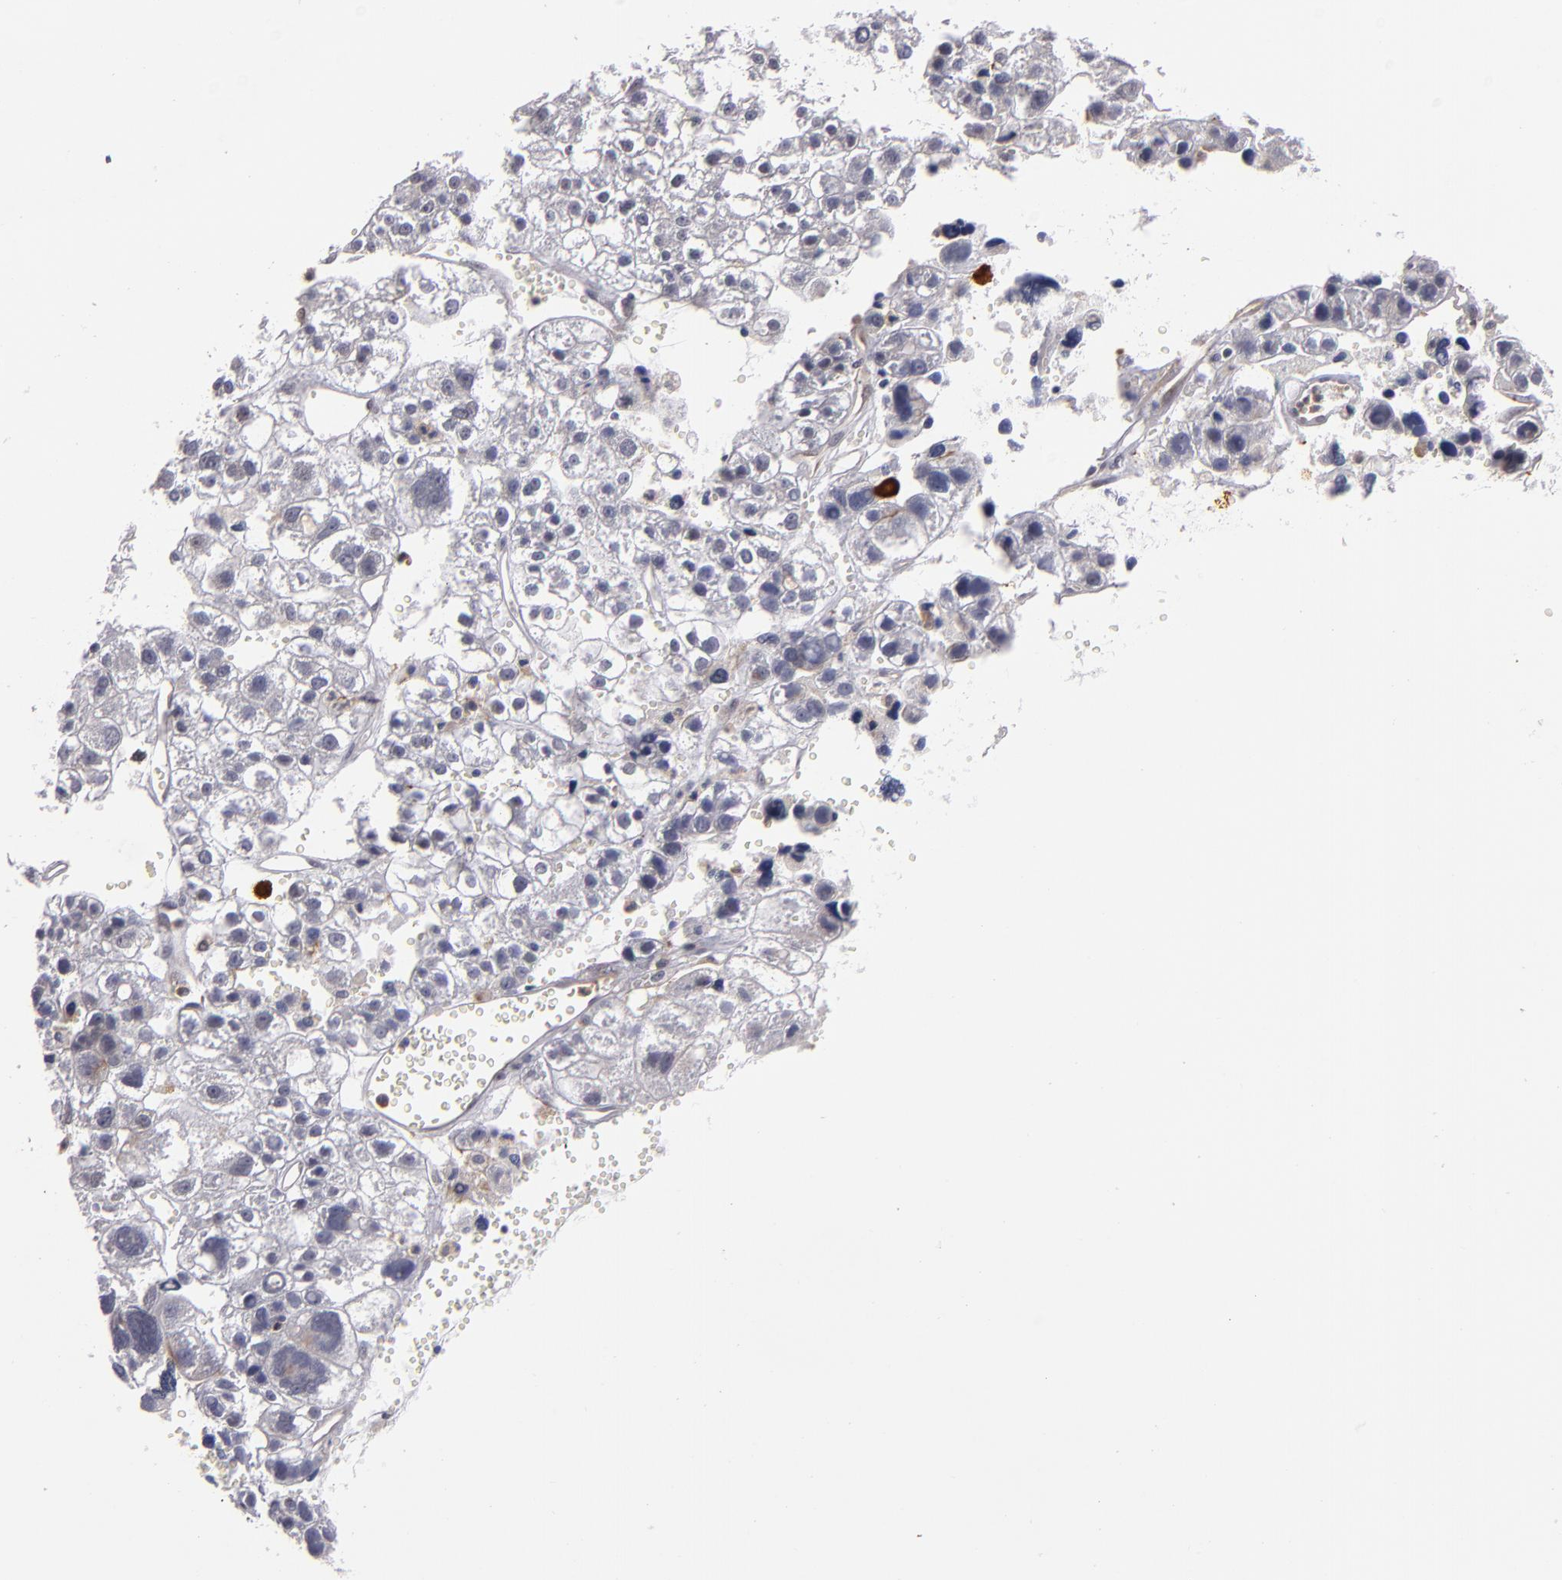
{"staining": {"intensity": "weak", "quantity": "25%-75%", "location": "cytoplasmic/membranous"}, "tissue": "liver cancer", "cell_type": "Tumor cells", "image_type": "cancer", "snomed": [{"axis": "morphology", "description": "Carcinoma, Hepatocellular, NOS"}, {"axis": "topography", "description": "Liver"}], "caption": "The image exhibits a brown stain indicating the presence of a protein in the cytoplasmic/membranous of tumor cells in liver cancer (hepatocellular carcinoma). The staining was performed using DAB, with brown indicating positive protein expression. Nuclei are stained blue with hematoxylin.", "gene": "STX3", "patient": {"sex": "female", "age": 85}}